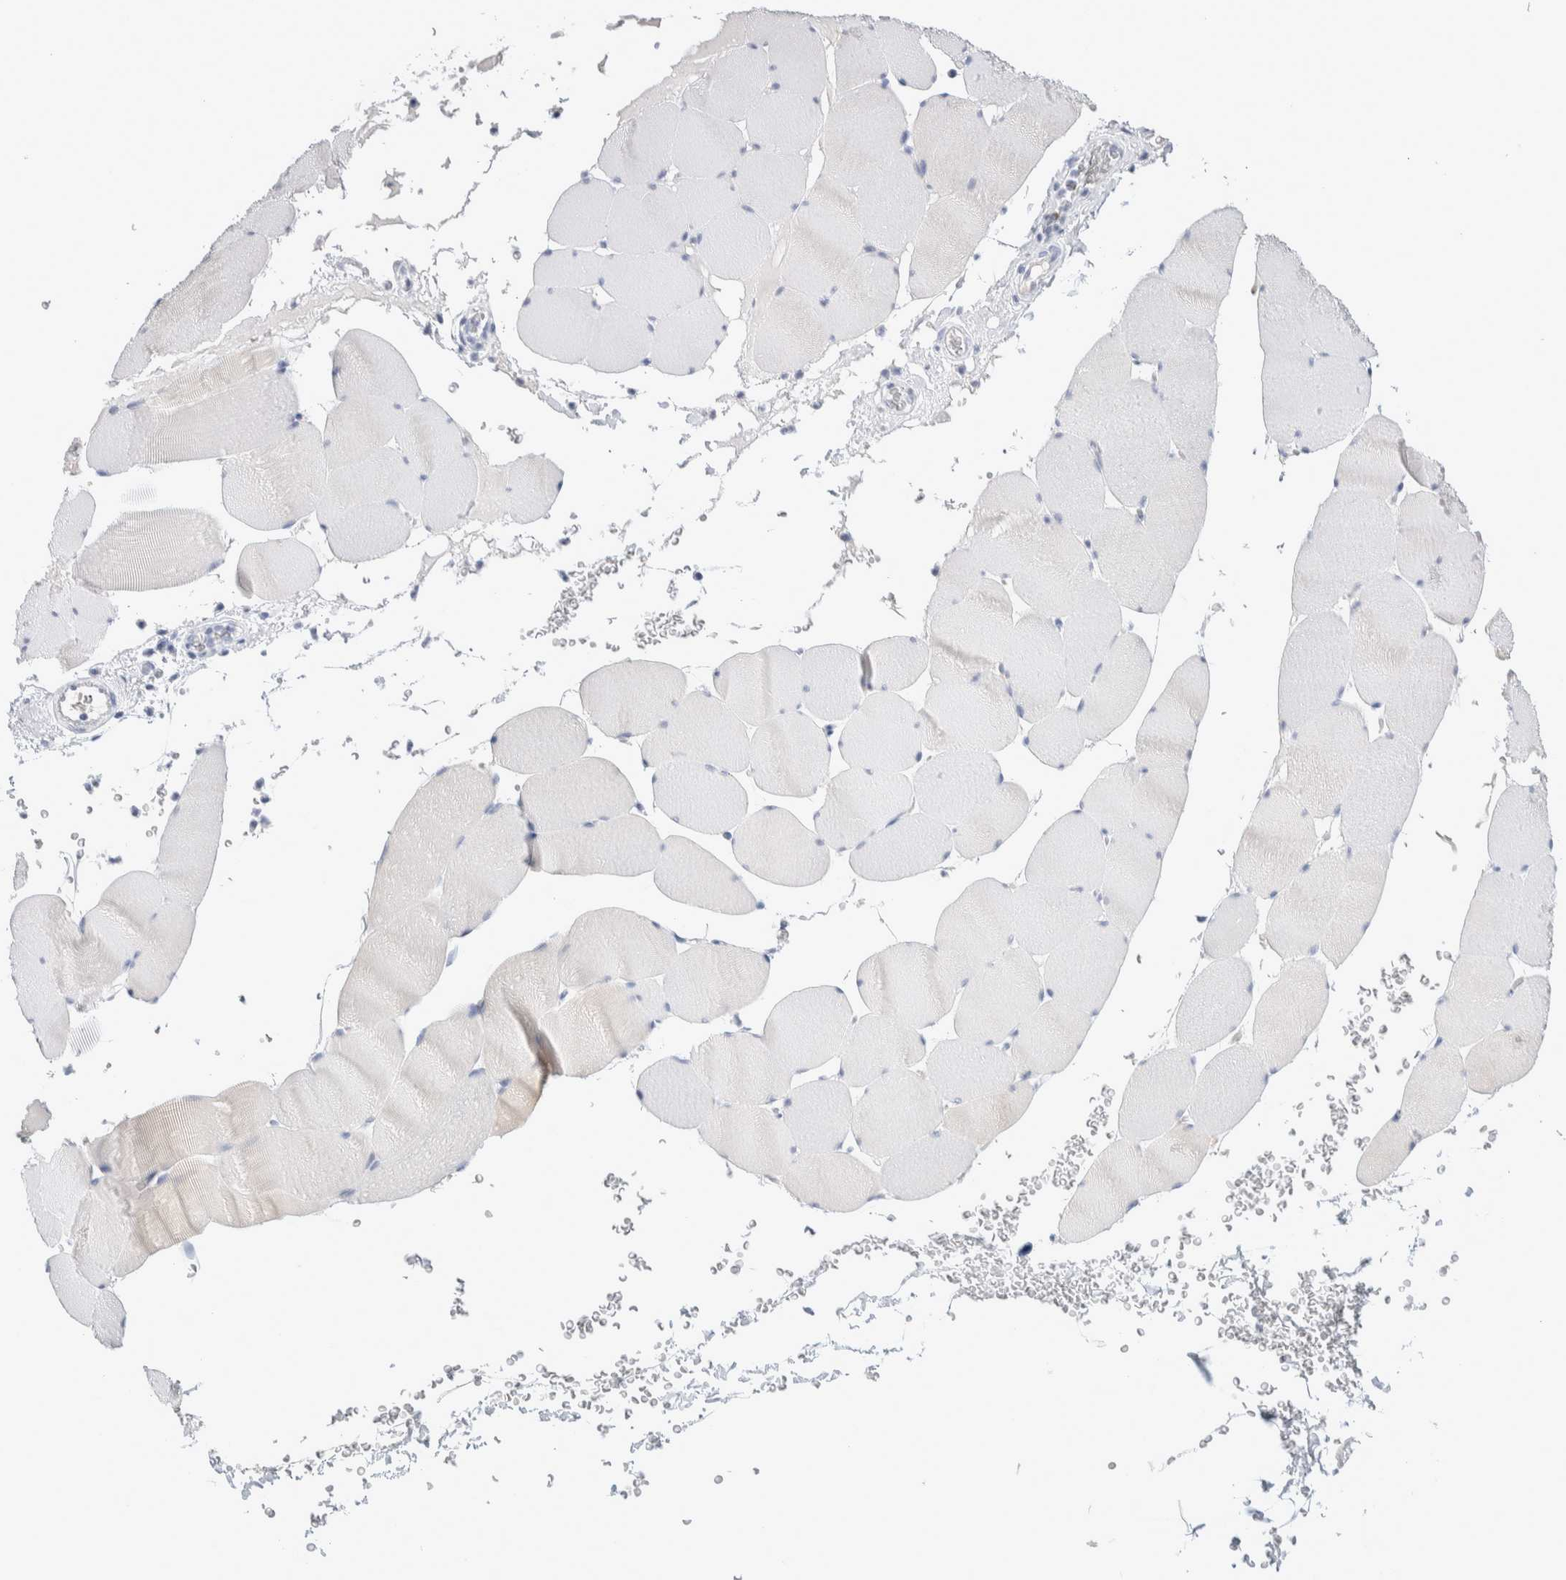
{"staining": {"intensity": "negative", "quantity": "none", "location": "none"}, "tissue": "skeletal muscle", "cell_type": "Myocytes", "image_type": "normal", "snomed": [{"axis": "morphology", "description": "Normal tissue, NOS"}, {"axis": "topography", "description": "Skeletal muscle"}], "caption": "Immunohistochemistry image of unremarkable human skeletal muscle stained for a protein (brown), which demonstrates no expression in myocytes. (Immunohistochemistry, brightfield microscopy, high magnification).", "gene": "GDA", "patient": {"sex": "male", "age": 62}}